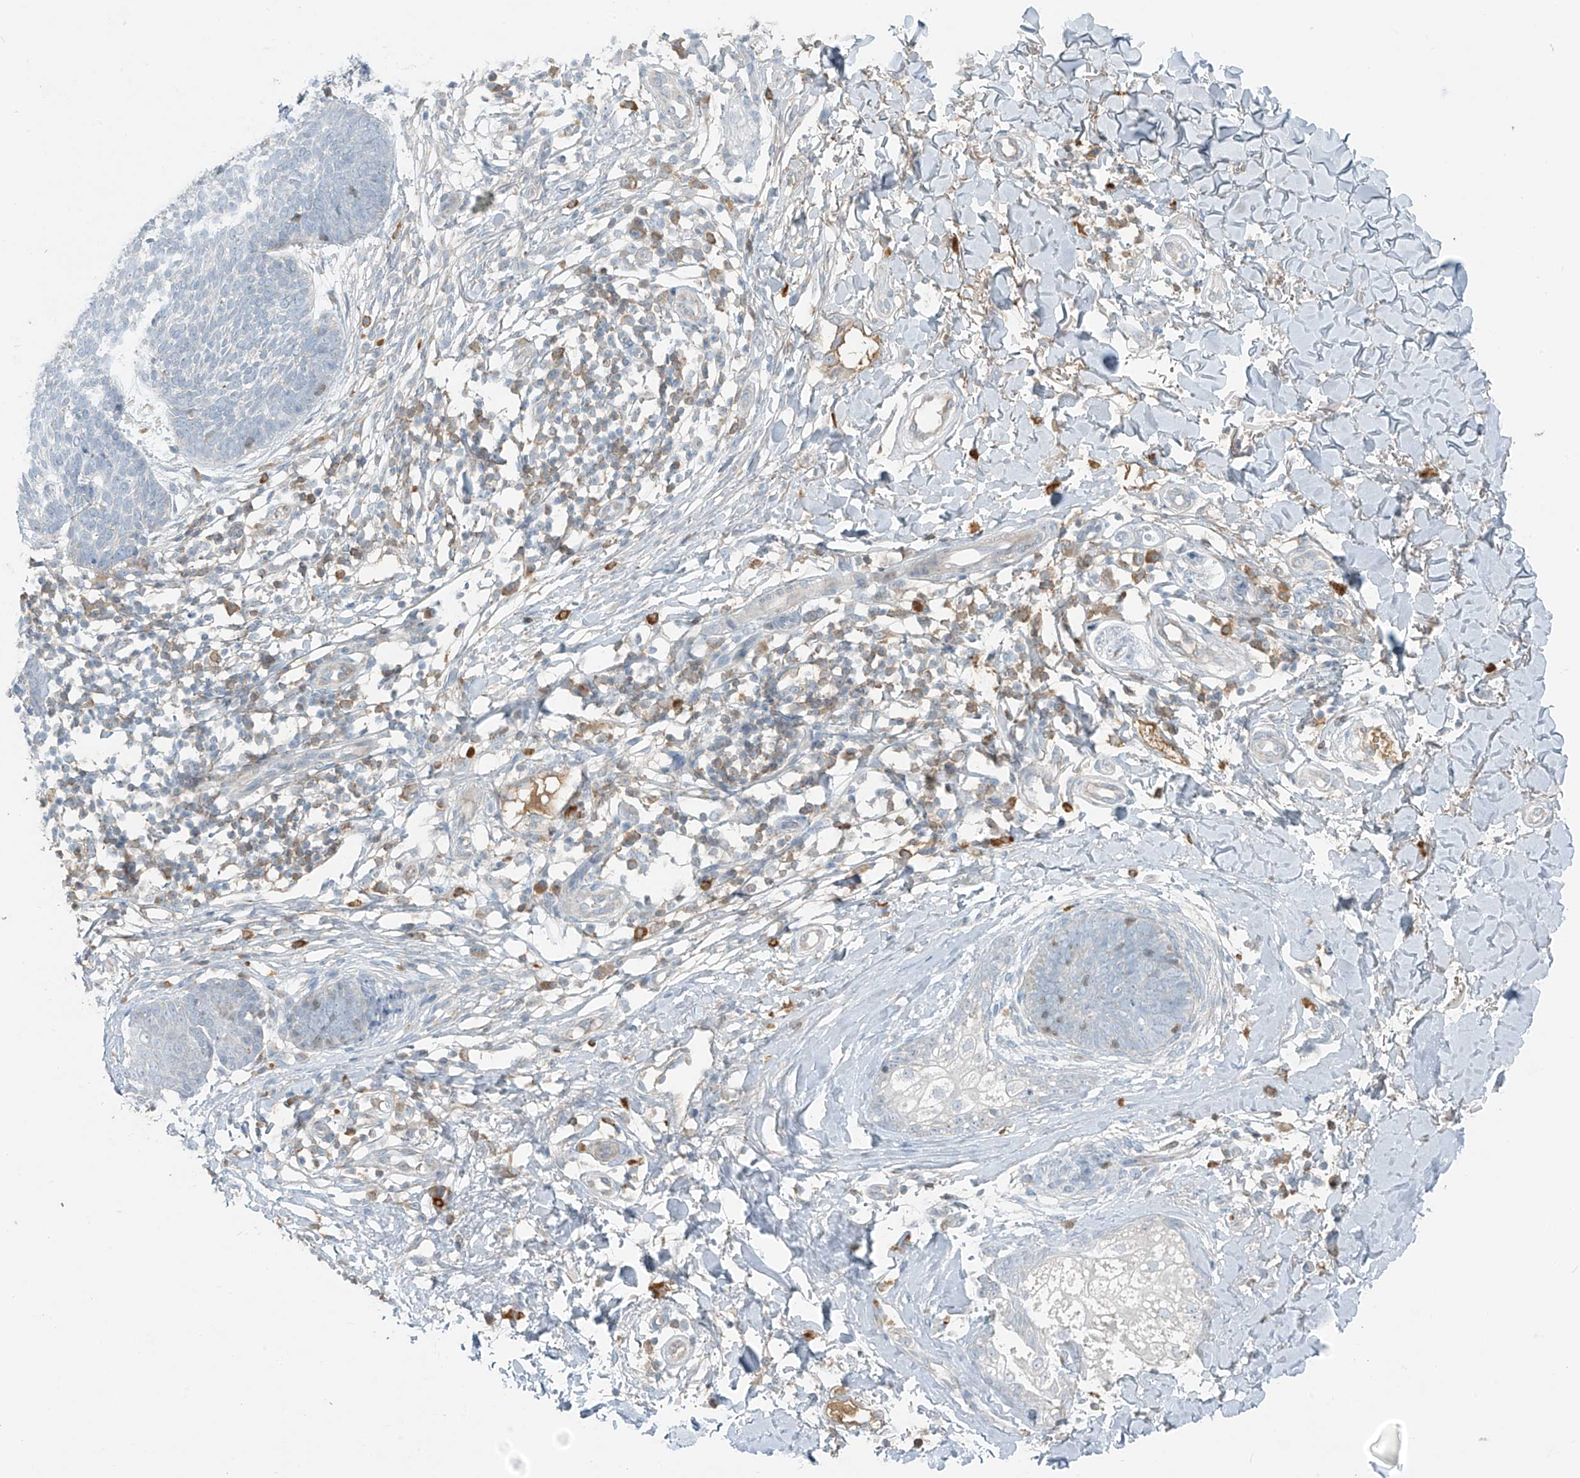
{"staining": {"intensity": "negative", "quantity": "none", "location": "none"}, "tissue": "skin cancer", "cell_type": "Tumor cells", "image_type": "cancer", "snomed": [{"axis": "morphology", "description": "Basal cell carcinoma"}, {"axis": "topography", "description": "Skin"}], "caption": "Tumor cells show no significant protein positivity in basal cell carcinoma (skin). (DAB immunohistochemistry (IHC) with hematoxylin counter stain).", "gene": "FAM131C", "patient": {"sex": "female", "age": 64}}